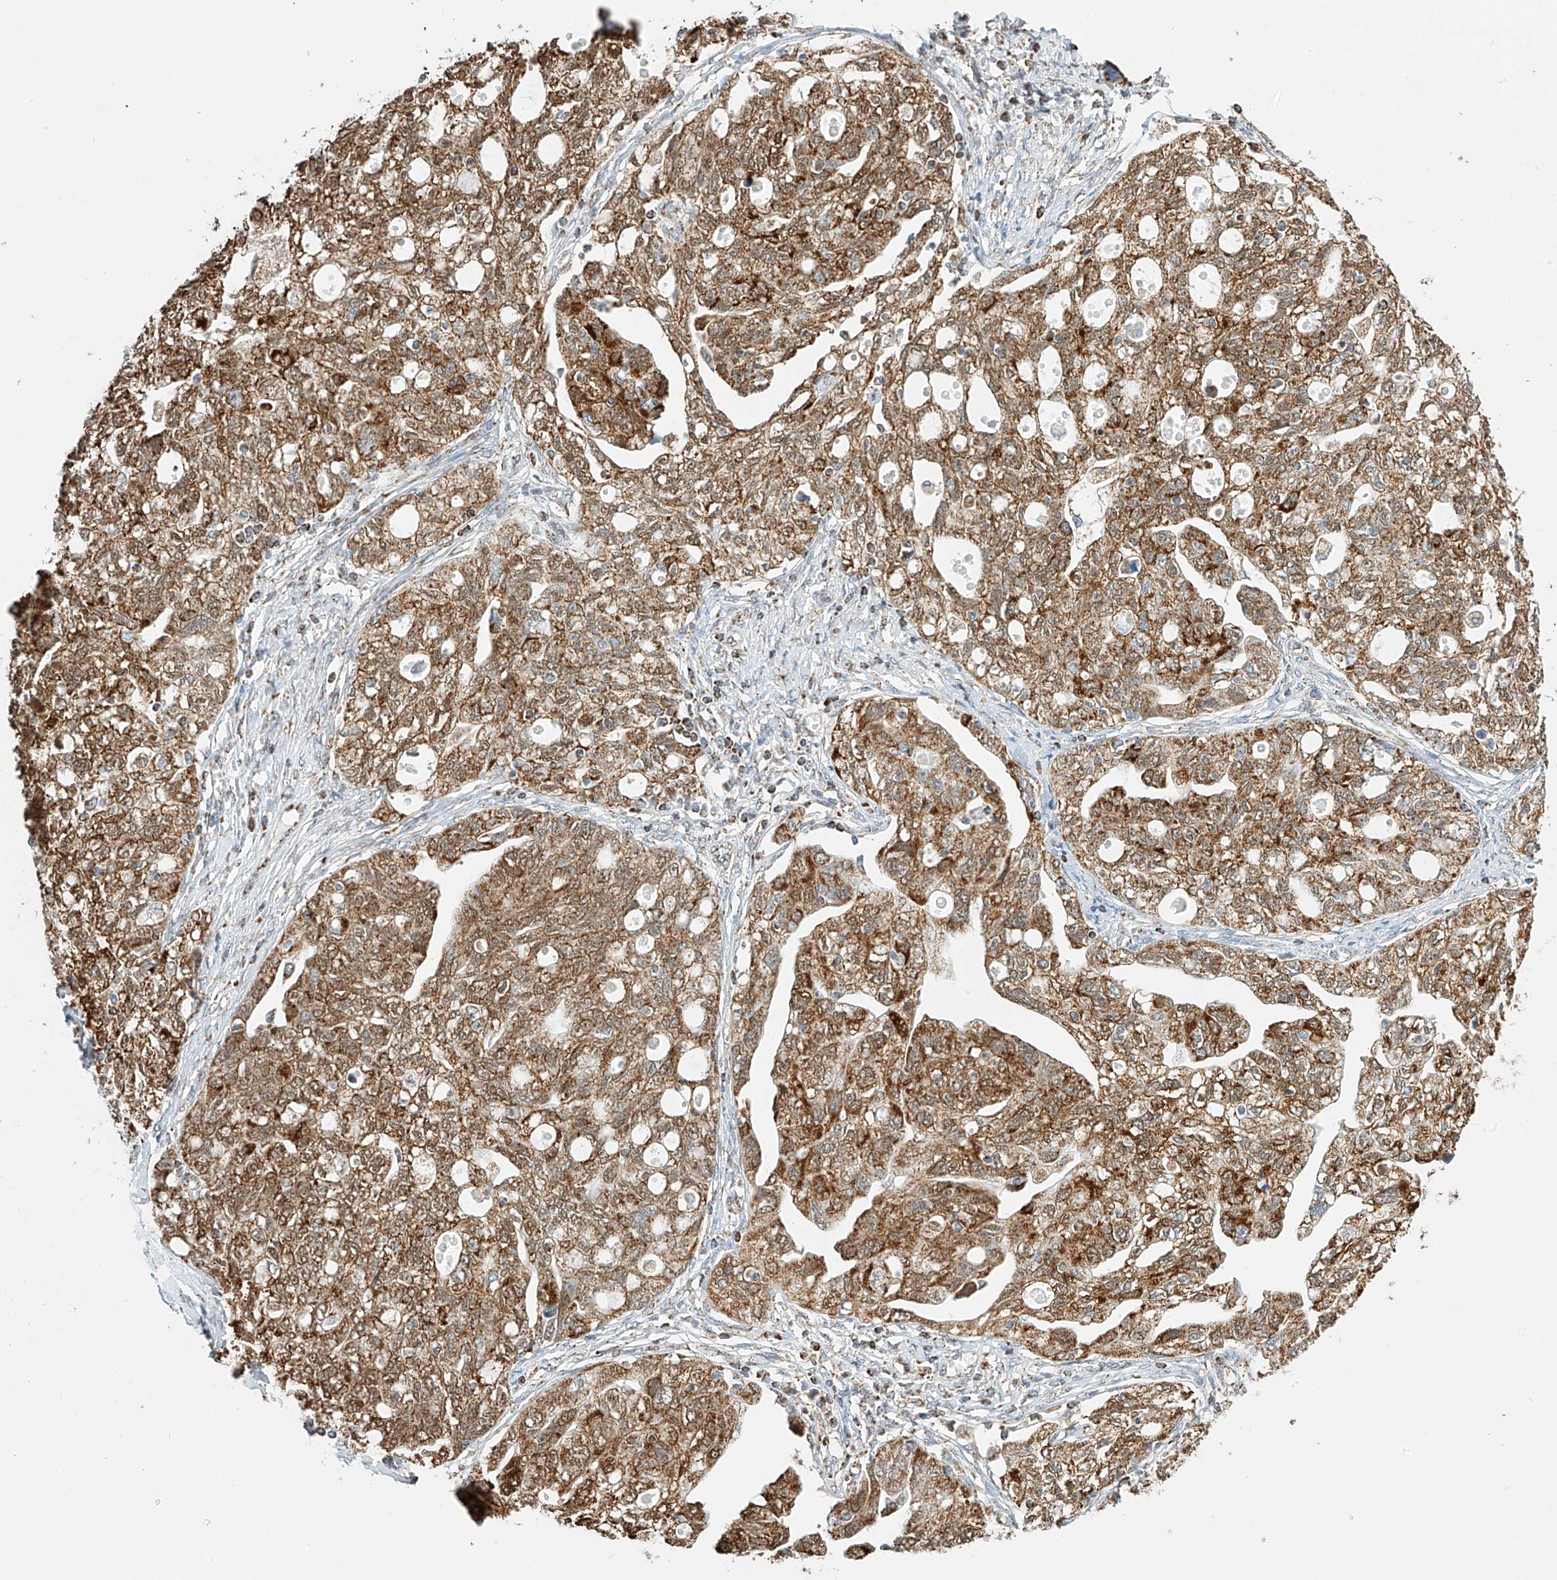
{"staining": {"intensity": "moderate", "quantity": ">75%", "location": "cytoplasmic/membranous"}, "tissue": "ovarian cancer", "cell_type": "Tumor cells", "image_type": "cancer", "snomed": [{"axis": "morphology", "description": "Carcinoma, NOS"}, {"axis": "morphology", "description": "Cystadenocarcinoma, serous, NOS"}, {"axis": "topography", "description": "Ovary"}], "caption": "An image of ovarian cancer stained for a protein demonstrates moderate cytoplasmic/membranous brown staining in tumor cells.", "gene": "PPA2", "patient": {"sex": "female", "age": 69}}